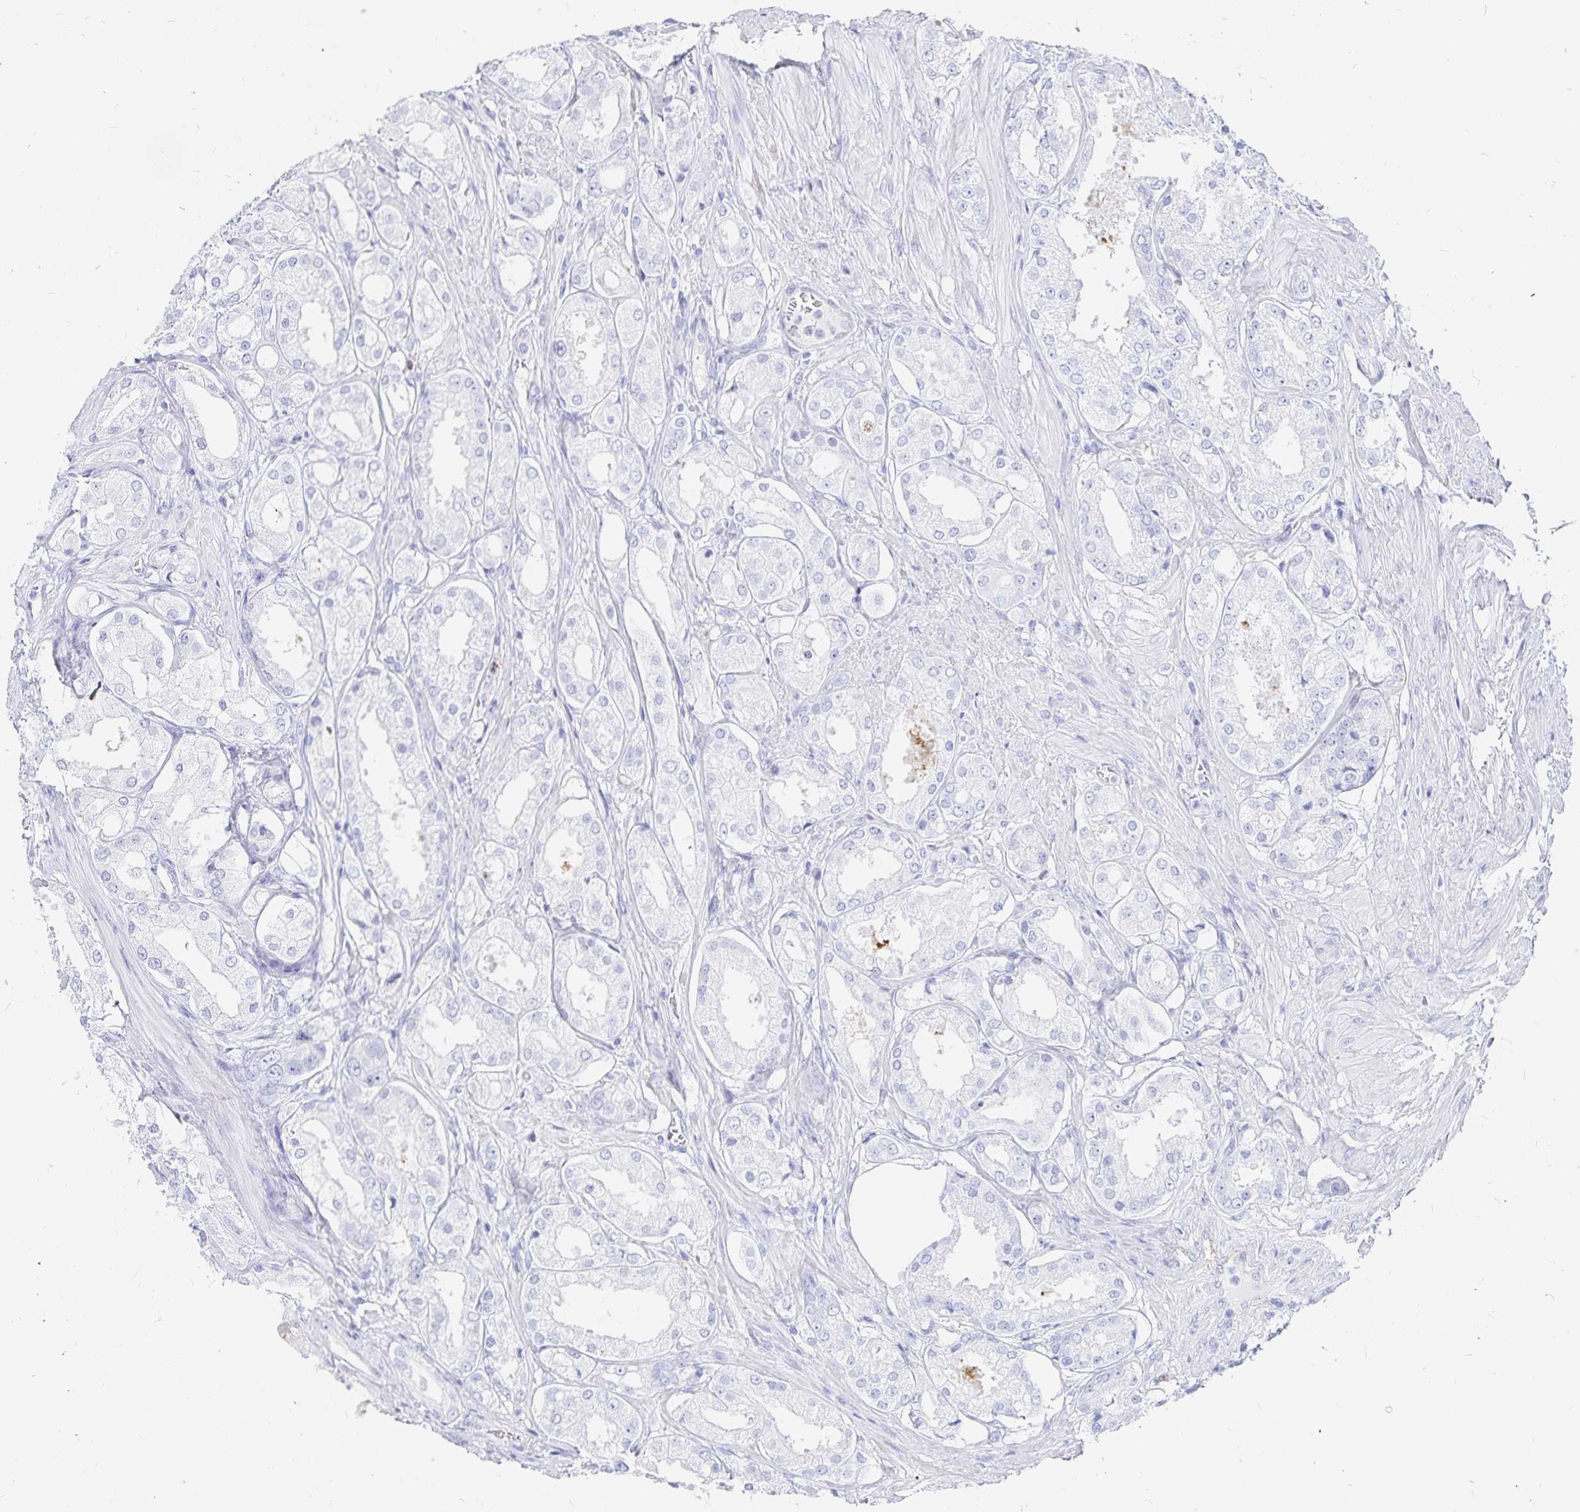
{"staining": {"intensity": "negative", "quantity": "none", "location": "none"}, "tissue": "prostate cancer", "cell_type": "Tumor cells", "image_type": "cancer", "snomed": [{"axis": "morphology", "description": "Adenocarcinoma, Low grade"}, {"axis": "topography", "description": "Prostate"}], "caption": "Immunohistochemical staining of prostate cancer displays no significant staining in tumor cells.", "gene": "INSL5", "patient": {"sex": "male", "age": 68}}